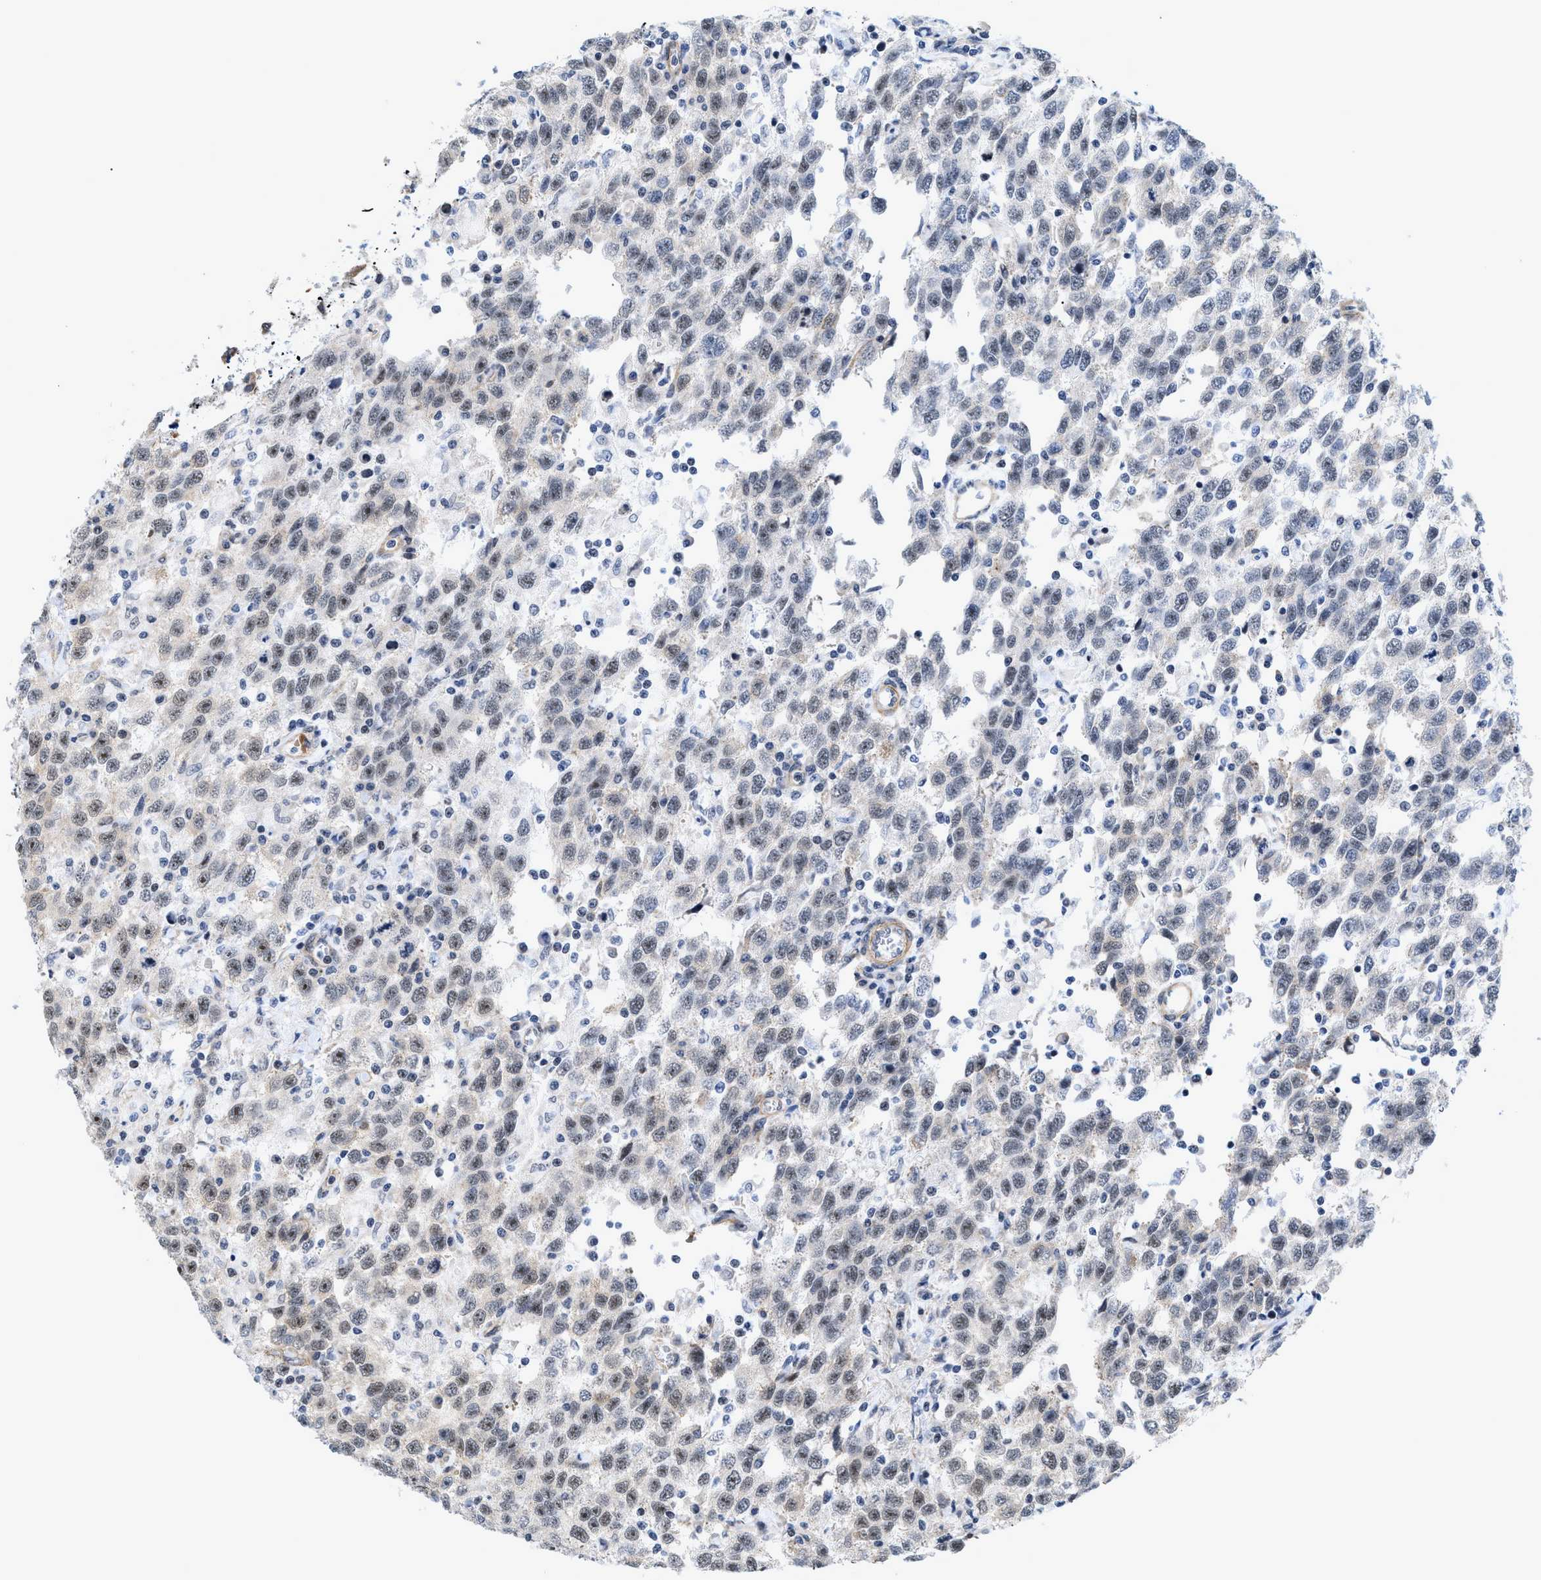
{"staining": {"intensity": "weak", "quantity": "25%-75%", "location": "nuclear"}, "tissue": "testis cancer", "cell_type": "Tumor cells", "image_type": "cancer", "snomed": [{"axis": "morphology", "description": "Seminoma, NOS"}, {"axis": "topography", "description": "Testis"}], "caption": "An immunohistochemistry histopathology image of neoplastic tissue is shown. Protein staining in brown highlights weak nuclear positivity in testis cancer (seminoma) within tumor cells.", "gene": "GPRASP2", "patient": {"sex": "male", "age": 41}}